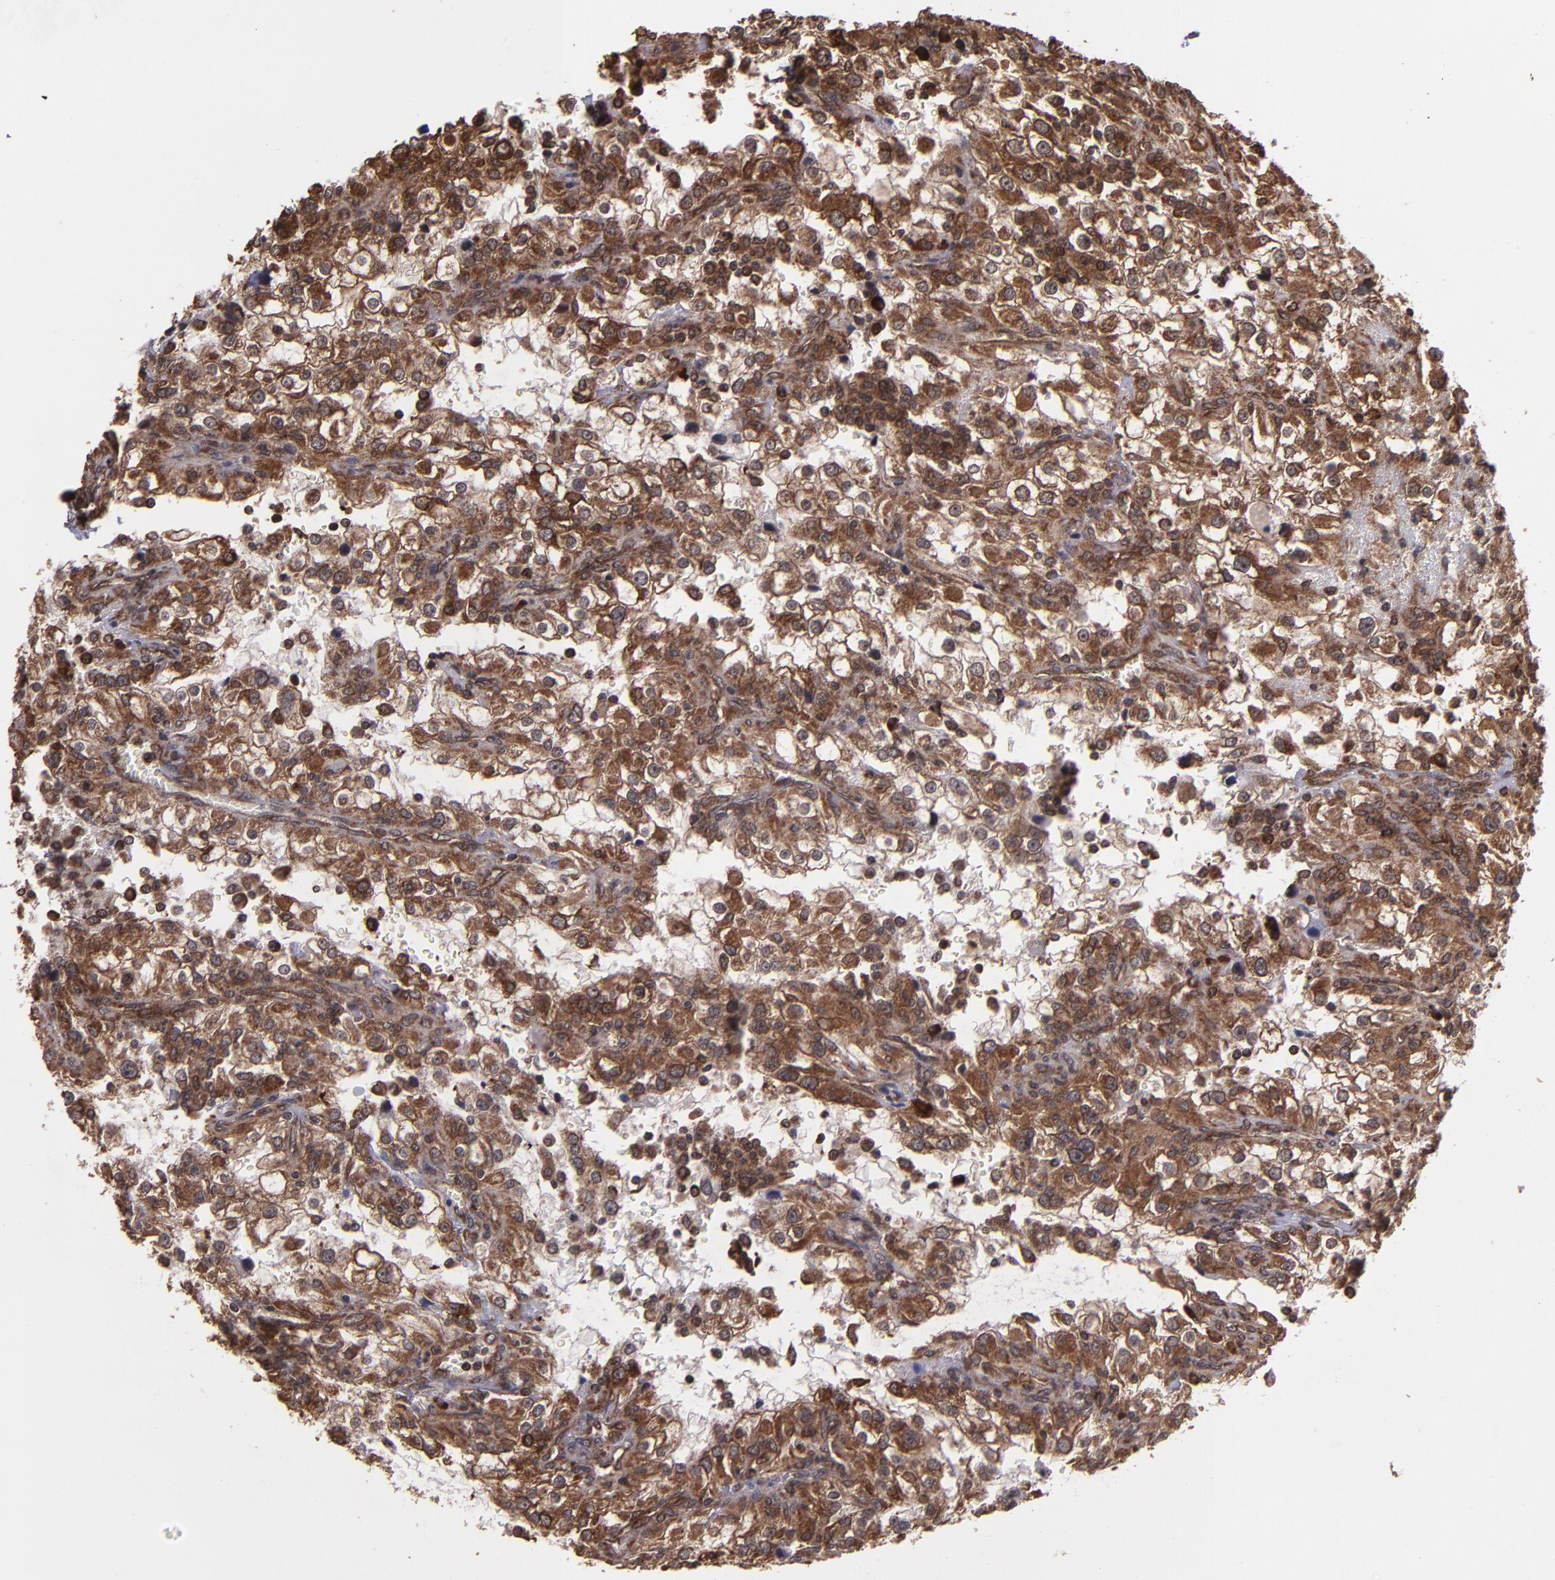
{"staining": {"intensity": "strong", "quantity": ">75%", "location": "cytoplasmic/membranous,nuclear"}, "tissue": "renal cancer", "cell_type": "Tumor cells", "image_type": "cancer", "snomed": [{"axis": "morphology", "description": "Adenocarcinoma, NOS"}, {"axis": "topography", "description": "Kidney"}], "caption": "Immunohistochemistry (IHC) histopathology image of neoplastic tissue: human renal cancer stained using immunohistochemistry shows high levels of strong protein expression localized specifically in the cytoplasmic/membranous and nuclear of tumor cells, appearing as a cytoplasmic/membranous and nuclear brown color.", "gene": "EIF4ENIF1", "patient": {"sex": "female", "age": 52}}